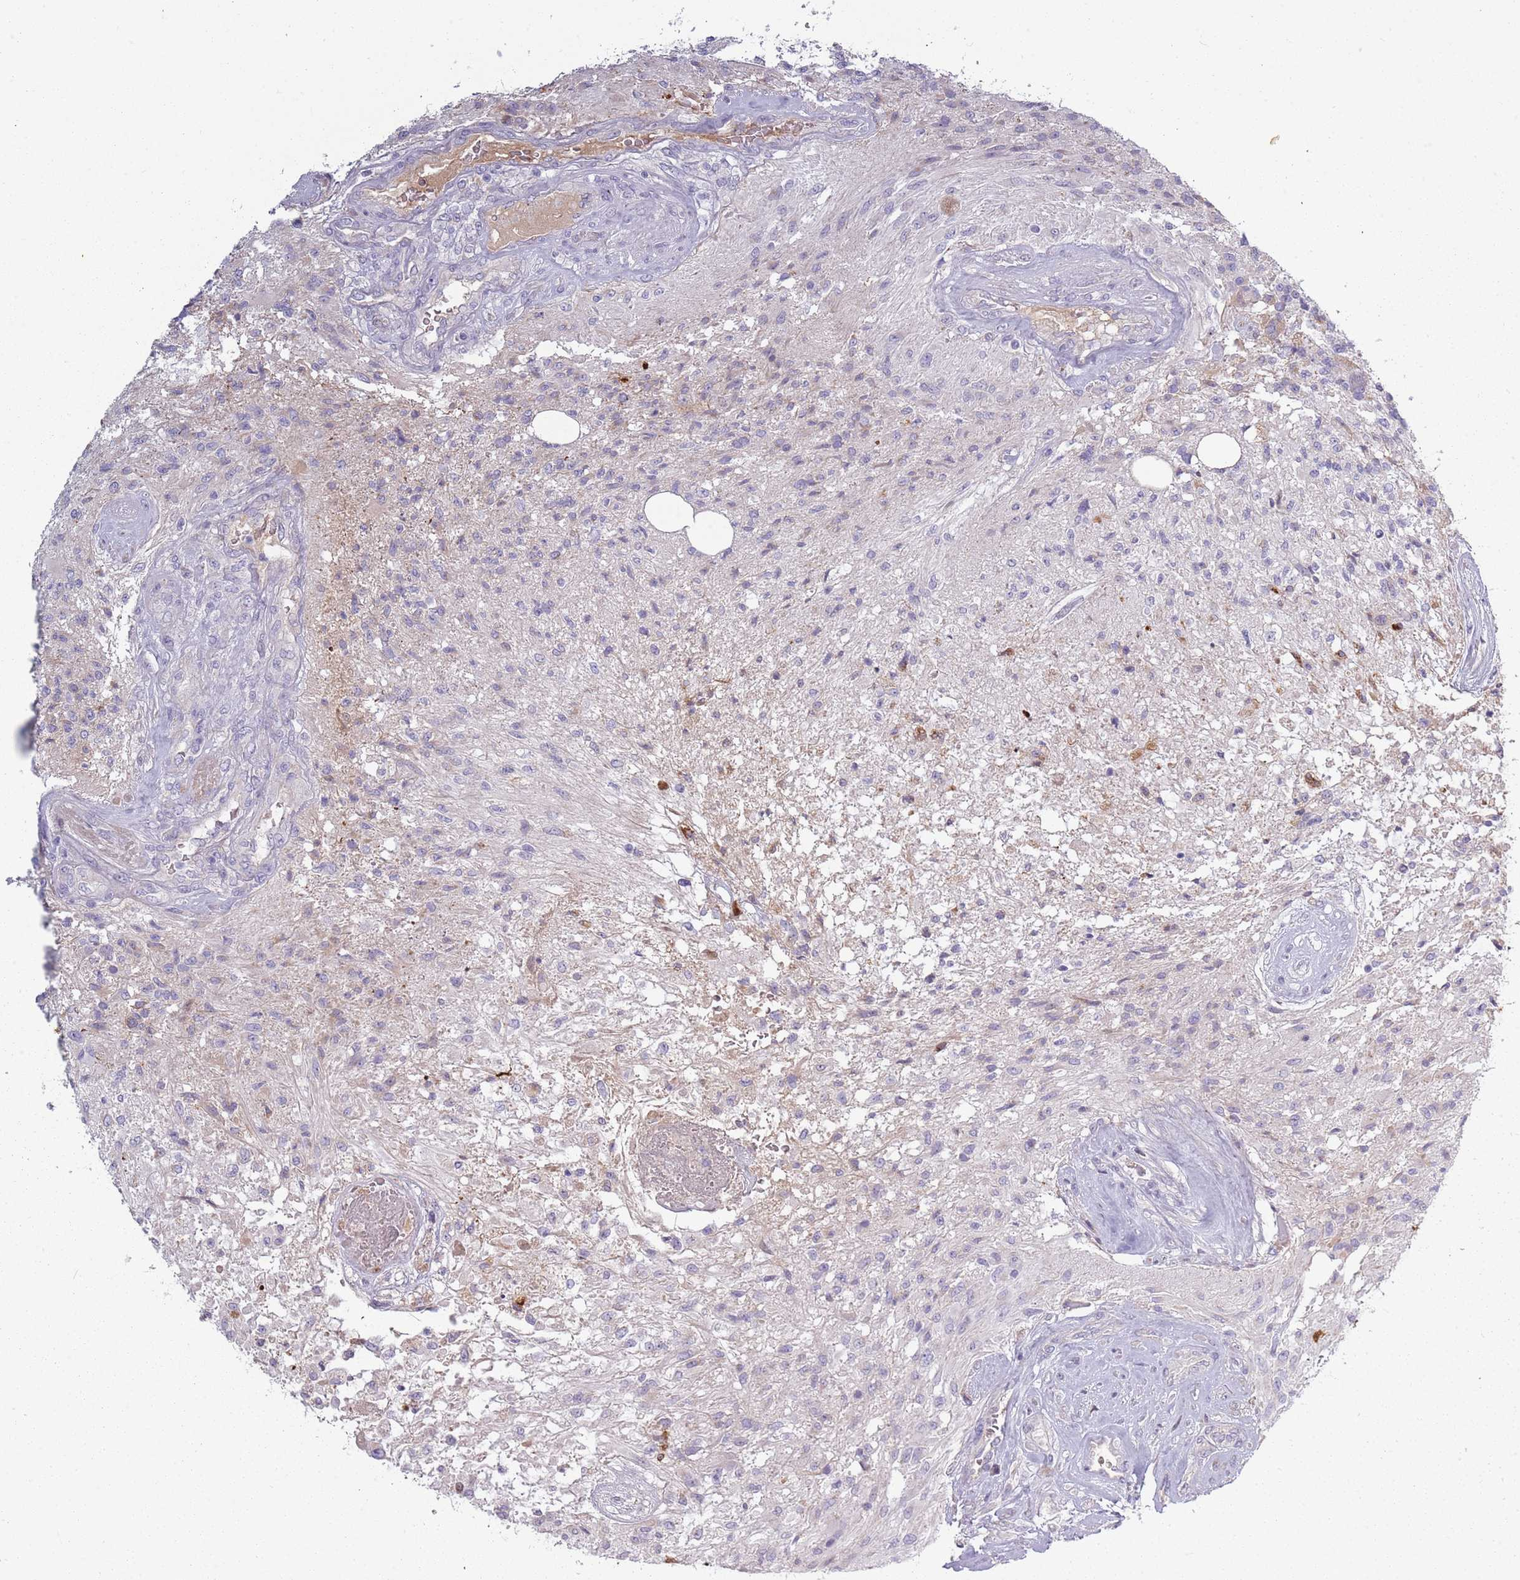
{"staining": {"intensity": "negative", "quantity": "none", "location": "none"}, "tissue": "glioma", "cell_type": "Tumor cells", "image_type": "cancer", "snomed": [{"axis": "morphology", "description": "Glioma, malignant, High grade"}, {"axis": "topography", "description": "Brain"}], "caption": "This photomicrograph is of malignant high-grade glioma stained with immunohistochemistry (IHC) to label a protein in brown with the nuclei are counter-stained blue. There is no staining in tumor cells. (DAB immunohistochemistry, high magnification).", "gene": "TNFRSF6B", "patient": {"sex": "male", "age": 56}}